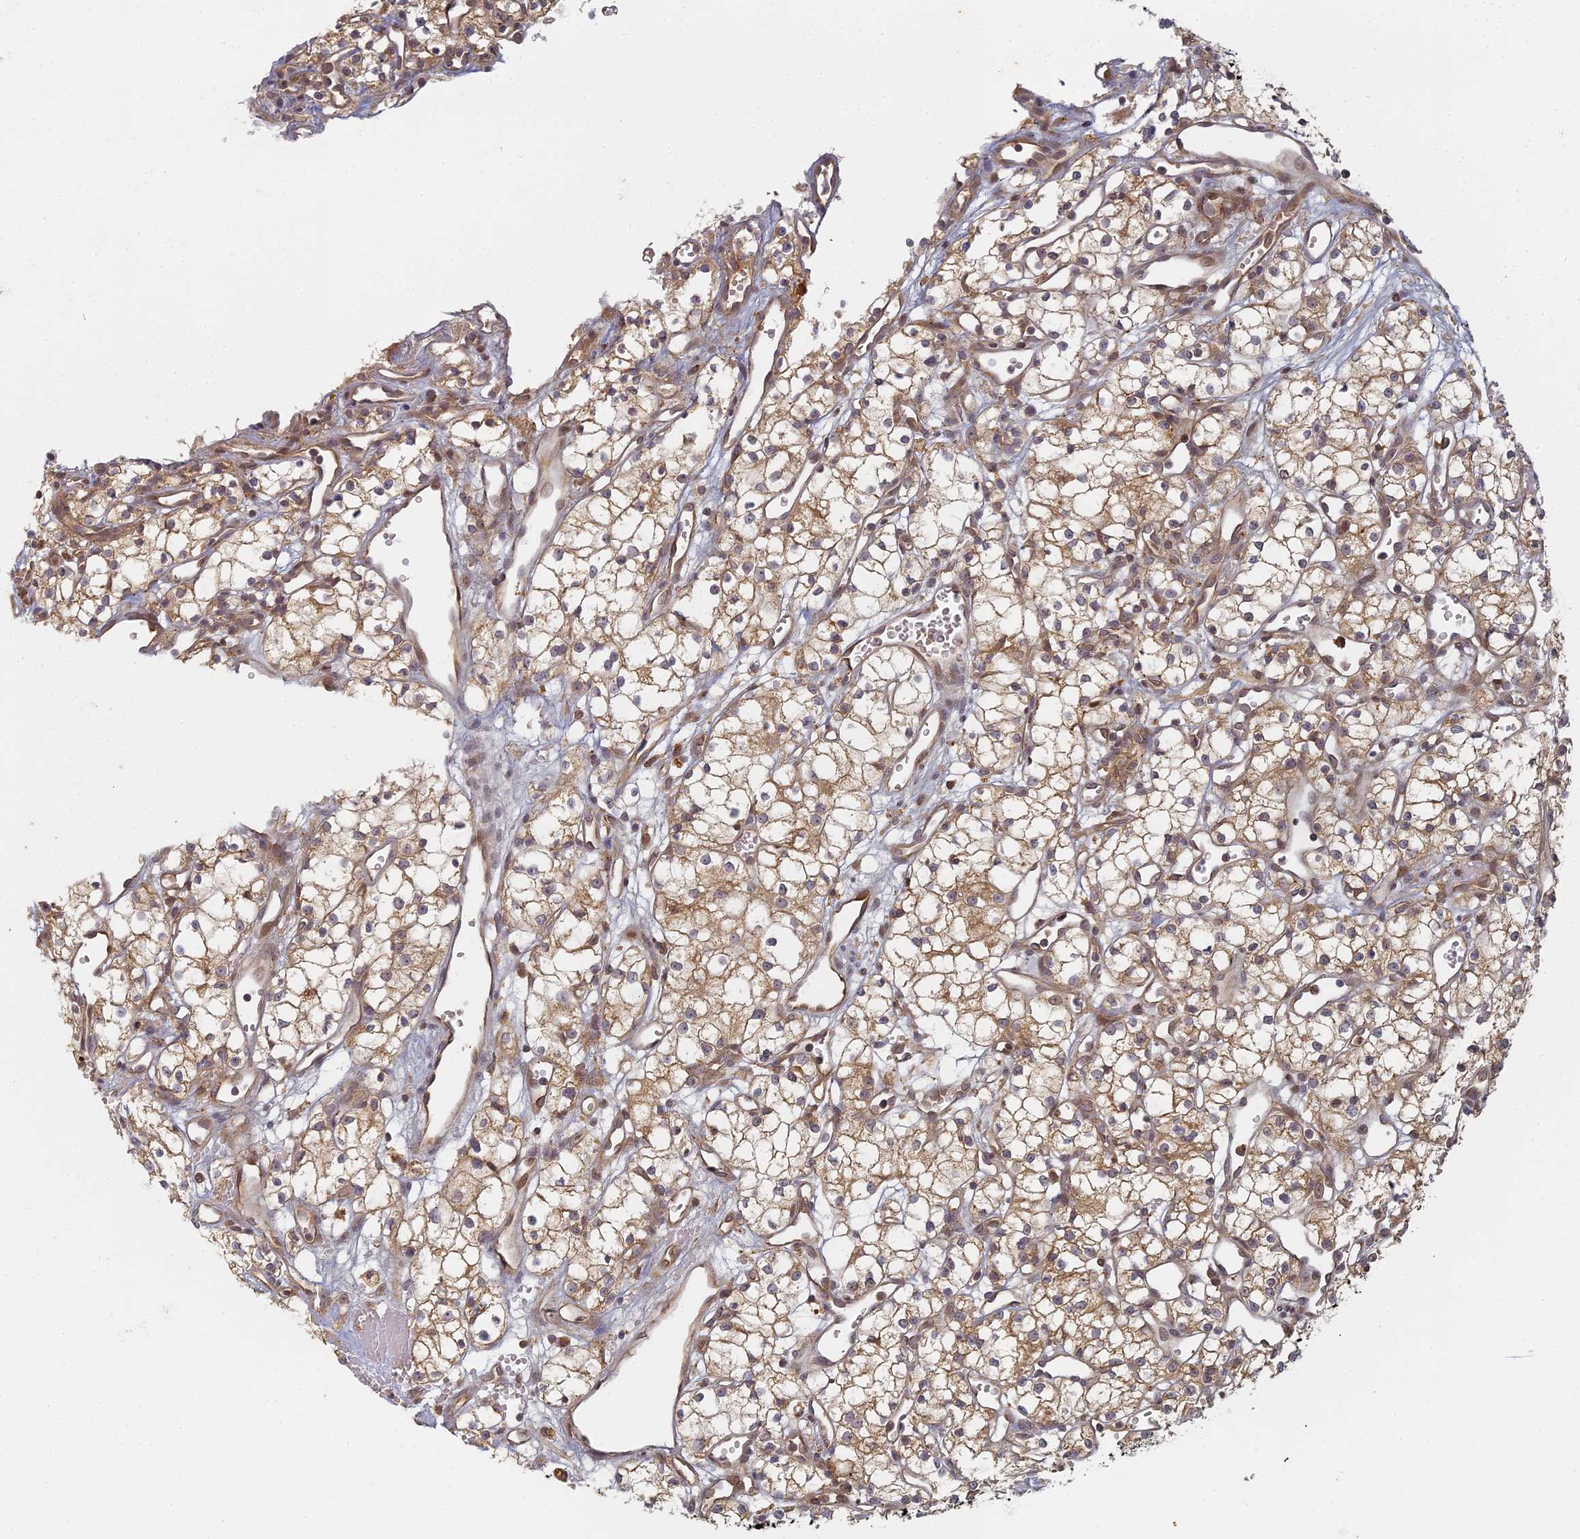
{"staining": {"intensity": "moderate", "quantity": "25%-75%", "location": "cytoplasmic/membranous"}, "tissue": "renal cancer", "cell_type": "Tumor cells", "image_type": "cancer", "snomed": [{"axis": "morphology", "description": "Adenocarcinoma, NOS"}, {"axis": "topography", "description": "Kidney"}], "caption": "Renal cancer (adenocarcinoma) stained with DAB (3,3'-diaminobenzidine) IHC shows medium levels of moderate cytoplasmic/membranous positivity in approximately 25%-75% of tumor cells.", "gene": "INO80D", "patient": {"sex": "male", "age": 59}}